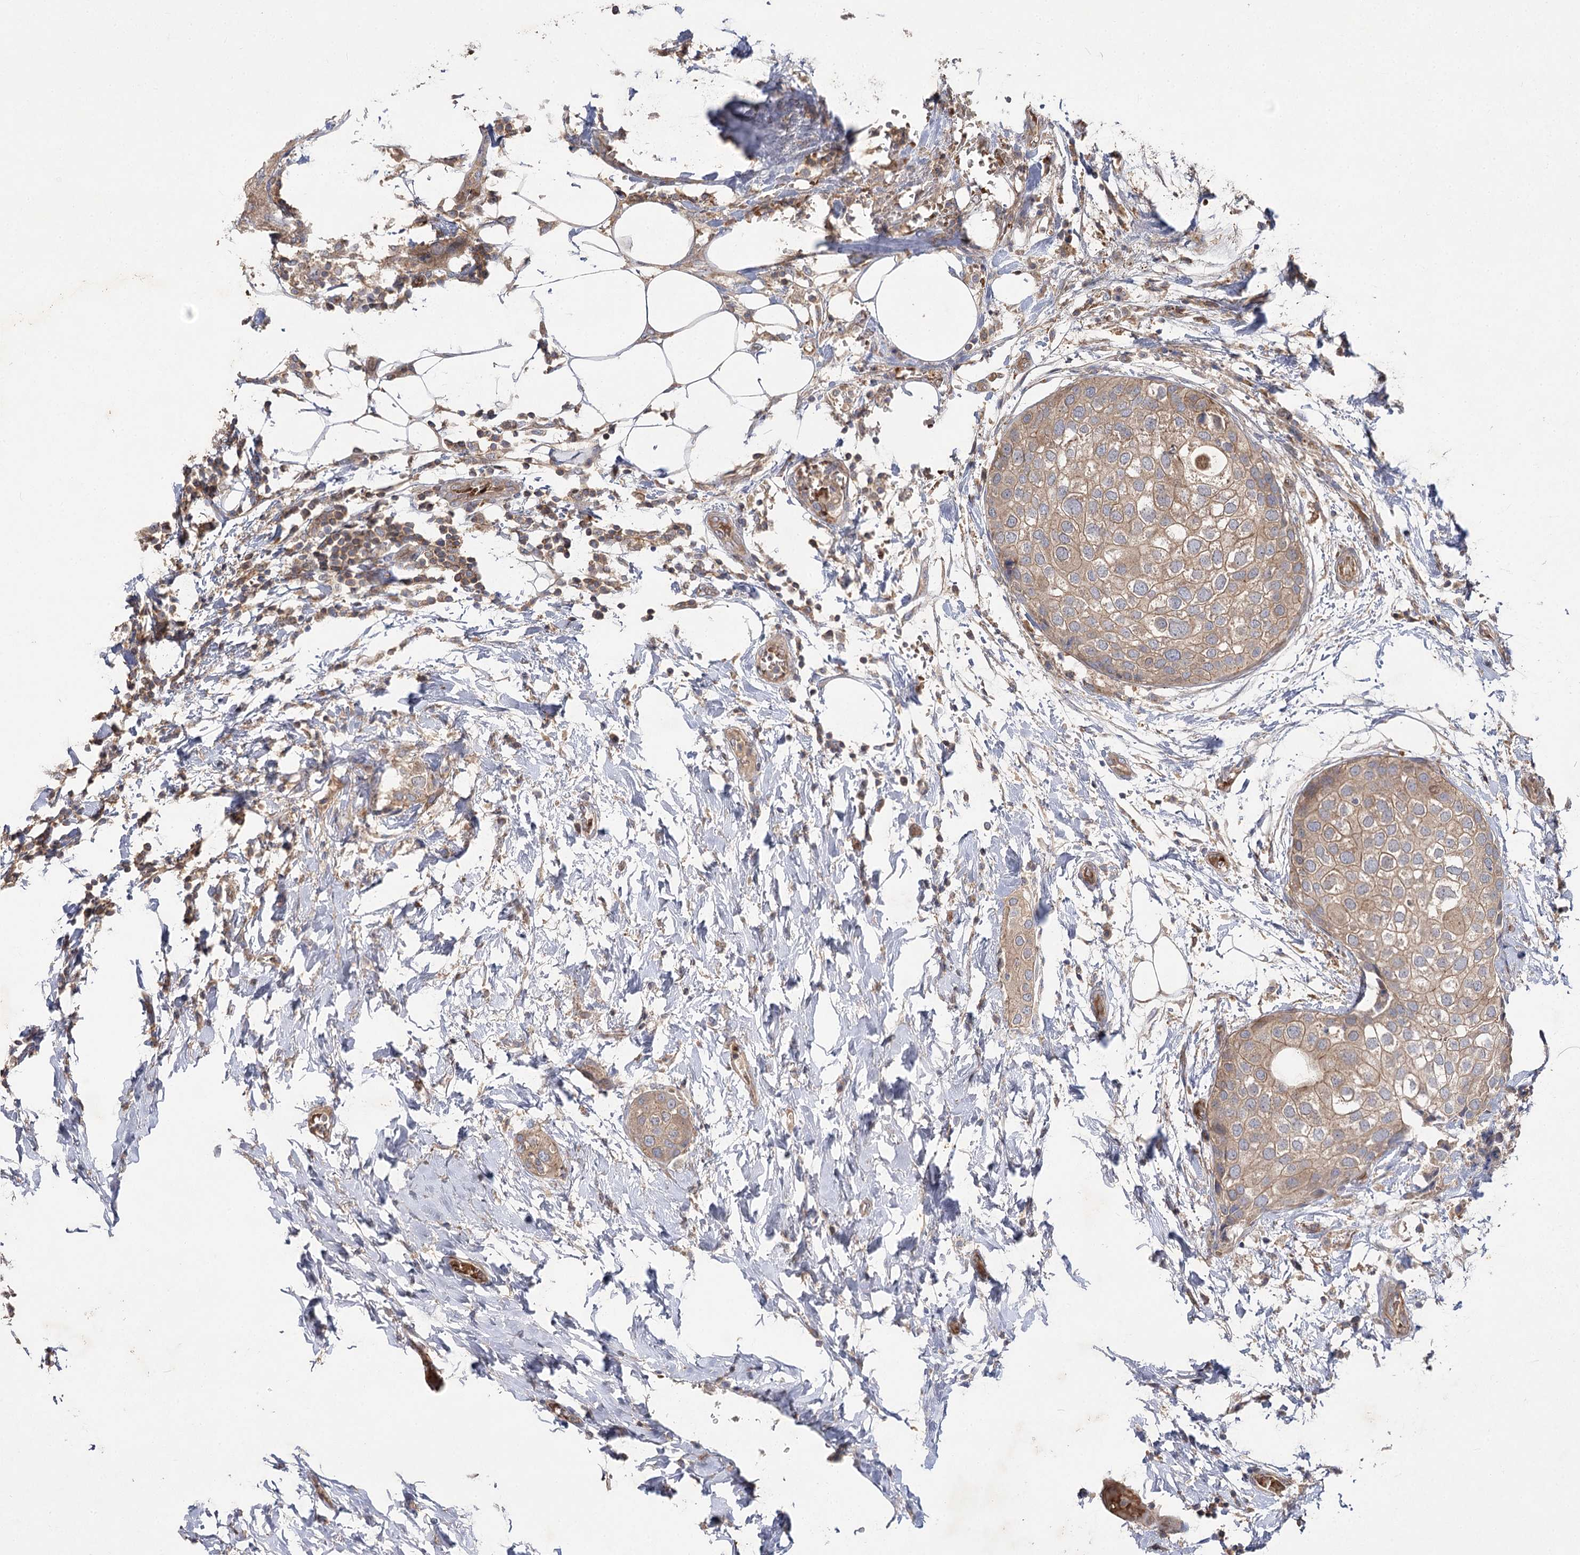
{"staining": {"intensity": "moderate", "quantity": "25%-75%", "location": "cytoplasmic/membranous"}, "tissue": "urothelial cancer", "cell_type": "Tumor cells", "image_type": "cancer", "snomed": [{"axis": "morphology", "description": "Urothelial carcinoma, High grade"}, {"axis": "topography", "description": "Urinary bladder"}], "caption": "IHC staining of urothelial carcinoma (high-grade), which shows medium levels of moderate cytoplasmic/membranous expression in approximately 25%-75% of tumor cells indicating moderate cytoplasmic/membranous protein expression. The staining was performed using DAB (brown) for protein detection and nuclei were counterstained in hematoxylin (blue).", "gene": "KIAA0825", "patient": {"sex": "male", "age": 64}}